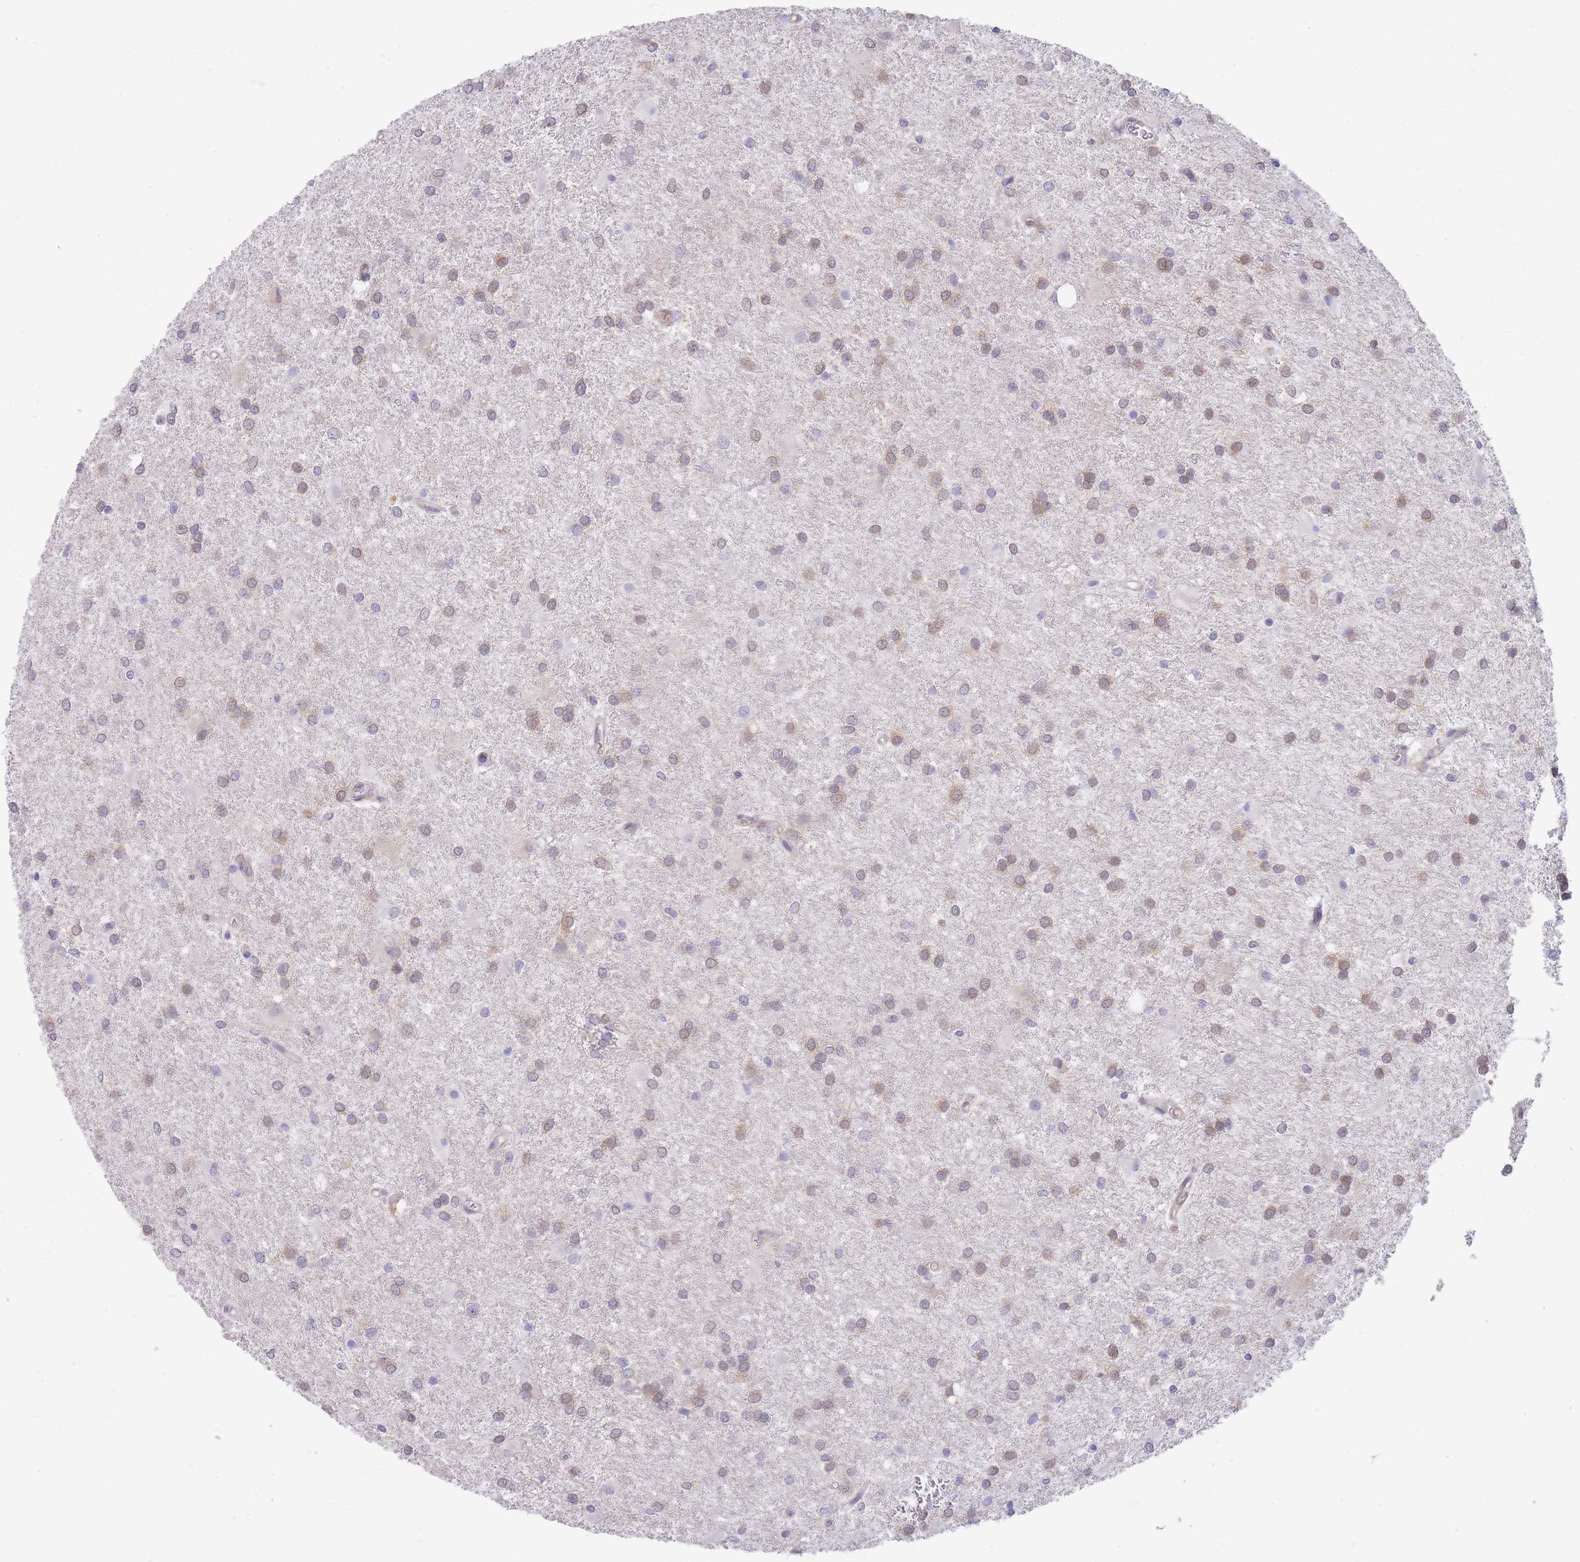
{"staining": {"intensity": "weak", "quantity": ">75%", "location": "cytoplasmic/membranous"}, "tissue": "glioma", "cell_type": "Tumor cells", "image_type": "cancer", "snomed": [{"axis": "morphology", "description": "Glioma, malignant, High grade"}, {"axis": "topography", "description": "Brain"}], "caption": "Protein staining exhibits weak cytoplasmic/membranous positivity in approximately >75% of tumor cells in malignant glioma (high-grade).", "gene": "SUGT1", "patient": {"sex": "female", "age": 50}}